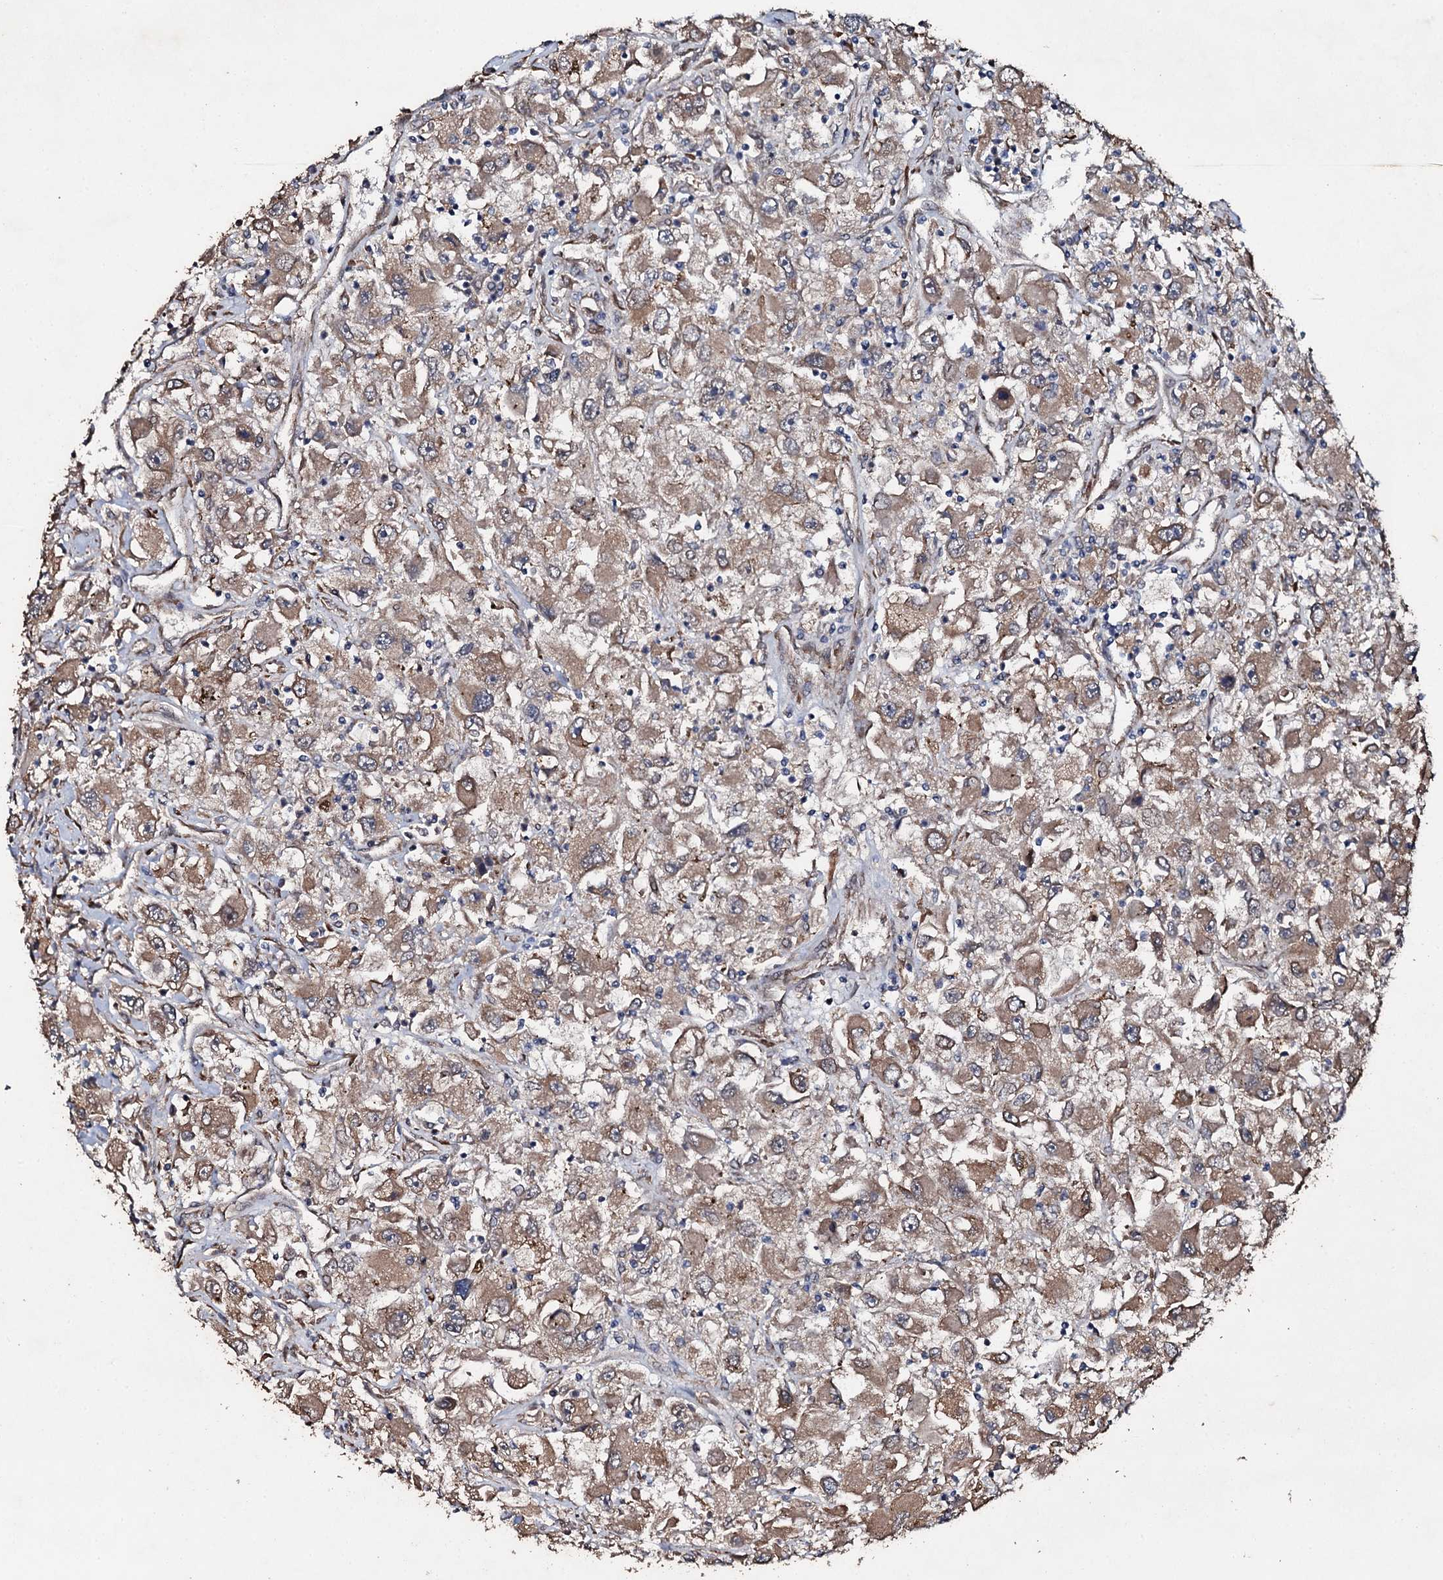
{"staining": {"intensity": "moderate", "quantity": ">75%", "location": "cytoplasmic/membranous"}, "tissue": "renal cancer", "cell_type": "Tumor cells", "image_type": "cancer", "snomed": [{"axis": "morphology", "description": "Adenocarcinoma, NOS"}, {"axis": "topography", "description": "Kidney"}], "caption": "Immunohistochemistry image of neoplastic tissue: human renal adenocarcinoma stained using immunohistochemistry displays medium levels of moderate protein expression localized specifically in the cytoplasmic/membranous of tumor cells, appearing as a cytoplasmic/membranous brown color.", "gene": "ADAMTS10", "patient": {"sex": "female", "age": 52}}